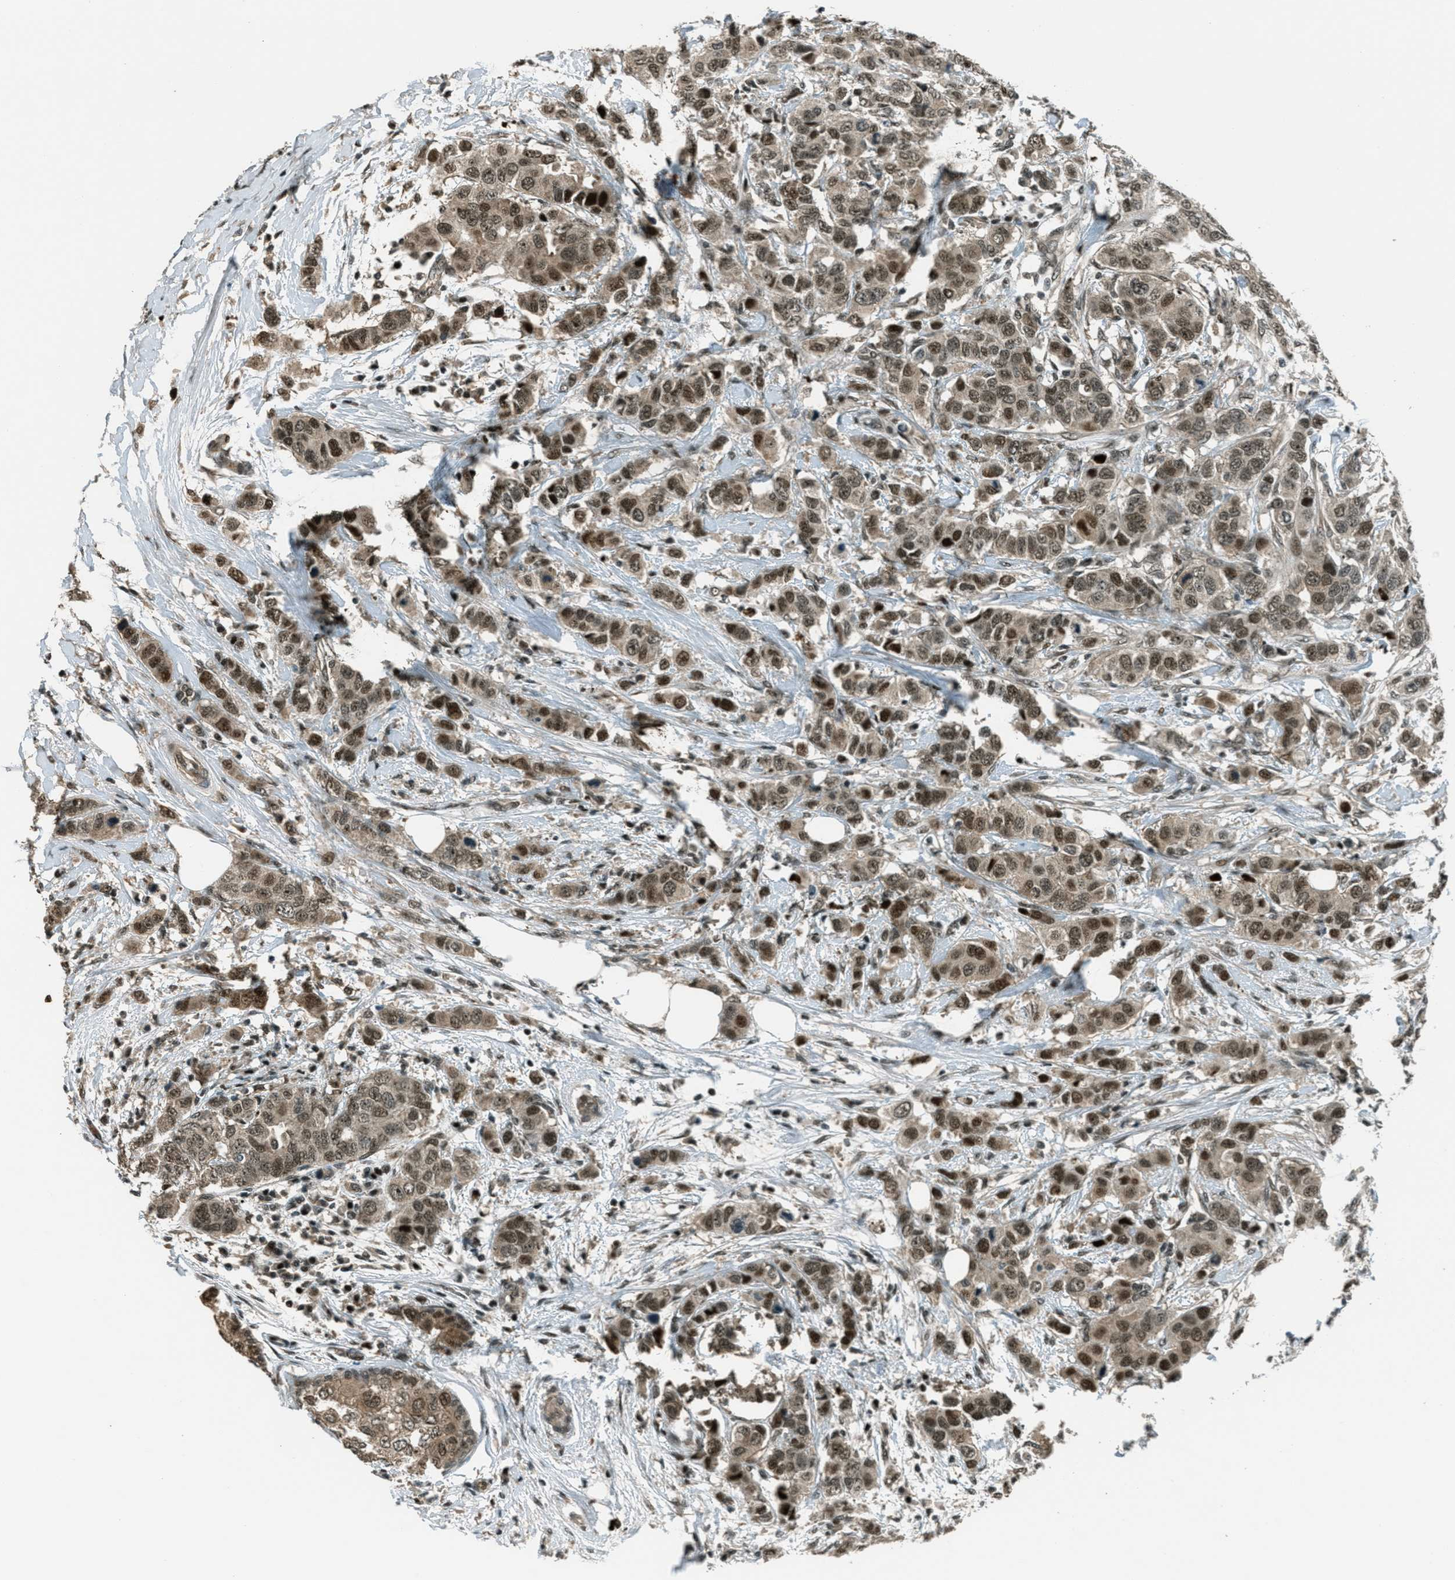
{"staining": {"intensity": "moderate", "quantity": ">75%", "location": "cytoplasmic/membranous,nuclear"}, "tissue": "breast cancer", "cell_type": "Tumor cells", "image_type": "cancer", "snomed": [{"axis": "morphology", "description": "Duct carcinoma"}, {"axis": "topography", "description": "Breast"}], "caption": "Breast cancer stained for a protein (brown) reveals moderate cytoplasmic/membranous and nuclear positive positivity in approximately >75% of tumor cells.", "gene": "FOXM1", "patient": {"sex": "female", "age": 50}}